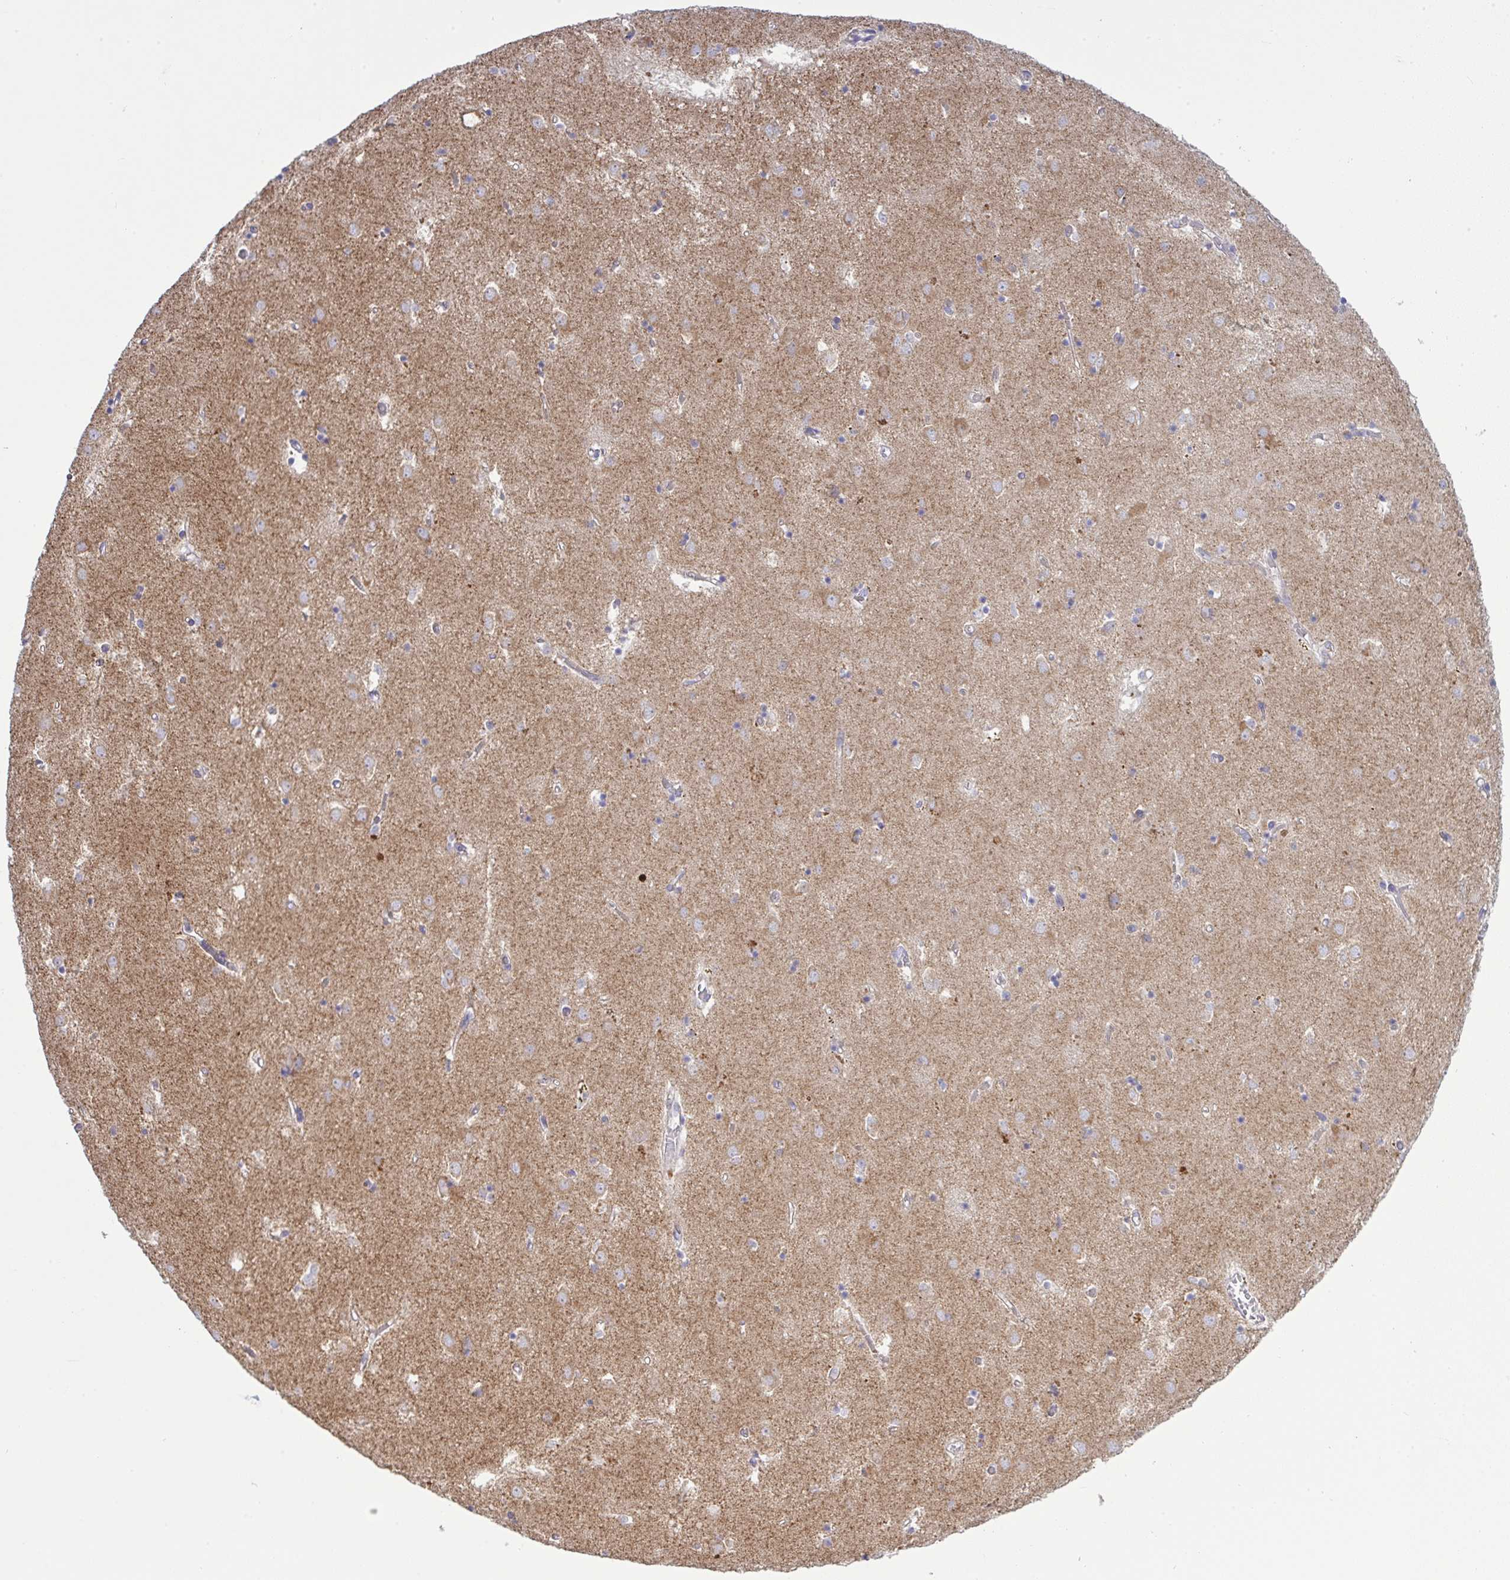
{"staining": {"intensity": "moderate", "quantity": "<25%", "location": "cytoplasmic/membranous"}, "tissue": "caudate", "cell_type": "Glial cells", "image_type": "normal", "snomed": [{"axis": "morphology", "description": "Normal tissue, NOS"}, {"axis": "topography", "description": "Lateral ventricle wall"}], "caption": "Immunohistochemical staining of benign caudate displays low levels of moderate cytoplasmic/membranous staining in approximately <25% of glial cells. (Brightfield microscopy of DAB IHC at high magnification).", "gene": "NDUFA7", "patient": {"sex": "male", "age": 70}}